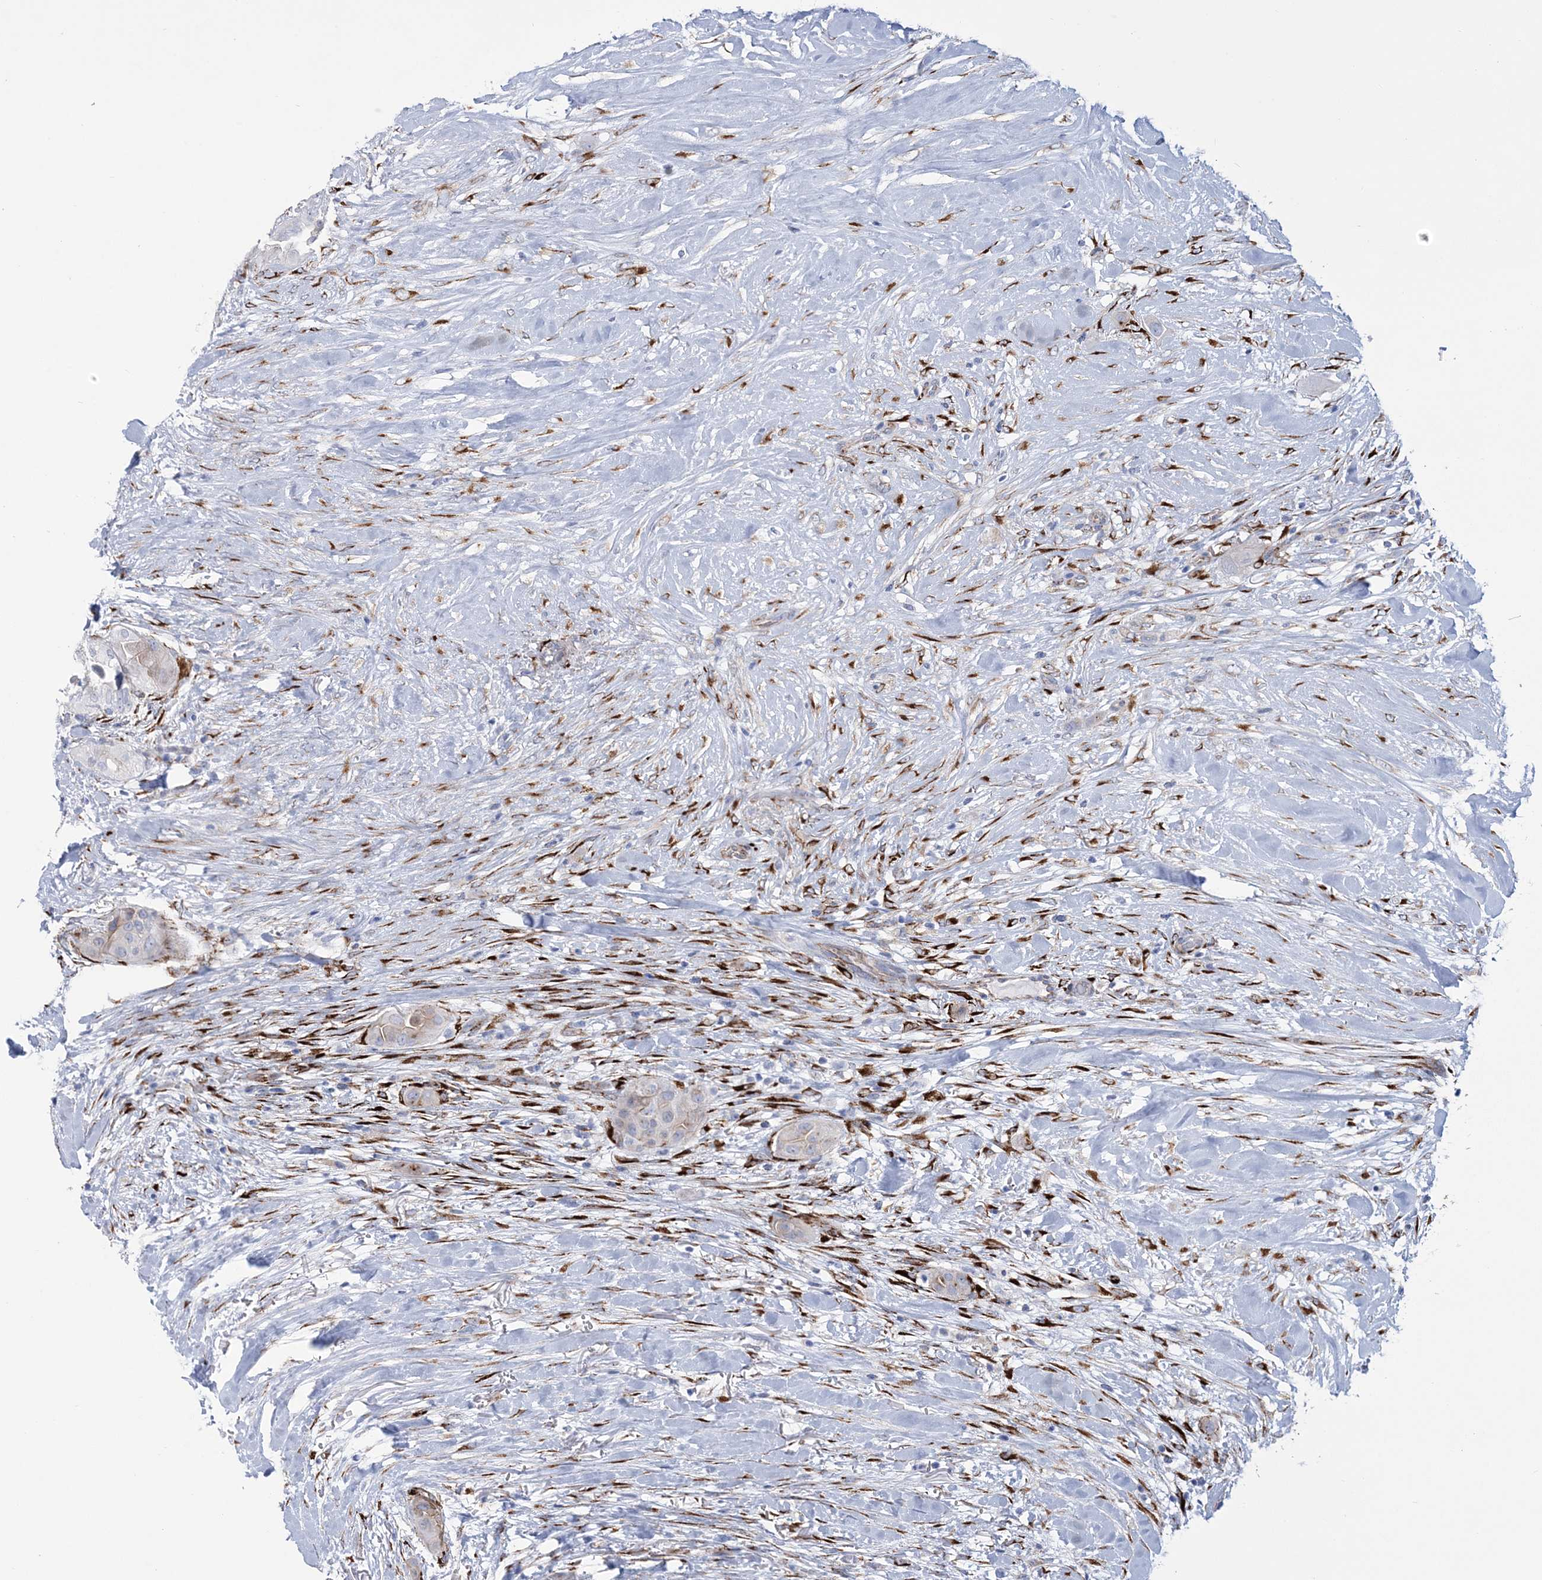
{"staining": {"intensity": "negative", "quantity": "none", "location": "none"}, "tissue": "thyroid cancer", "cell_type": "Tumor cells", "image_type": "cancer", "snomed": [{"axis": "morphology", "description": "Papillary adenocarcinoma, NOS"}, {"axis": "topography", "description": "Thyroid gland"}], "caption": "Immunohistochemical staining of human thyroid cancer (papillary adenocarcinoma) shows no significant staining in tumor cells. Brightfield microscopy of immunohistochemistry (IHC) stained with DAB (brown) and hematoxylin (blue), captured at high magnification.", "gene": "RAB11FIP5", "patient": {"sex": "female", "age": 59}}